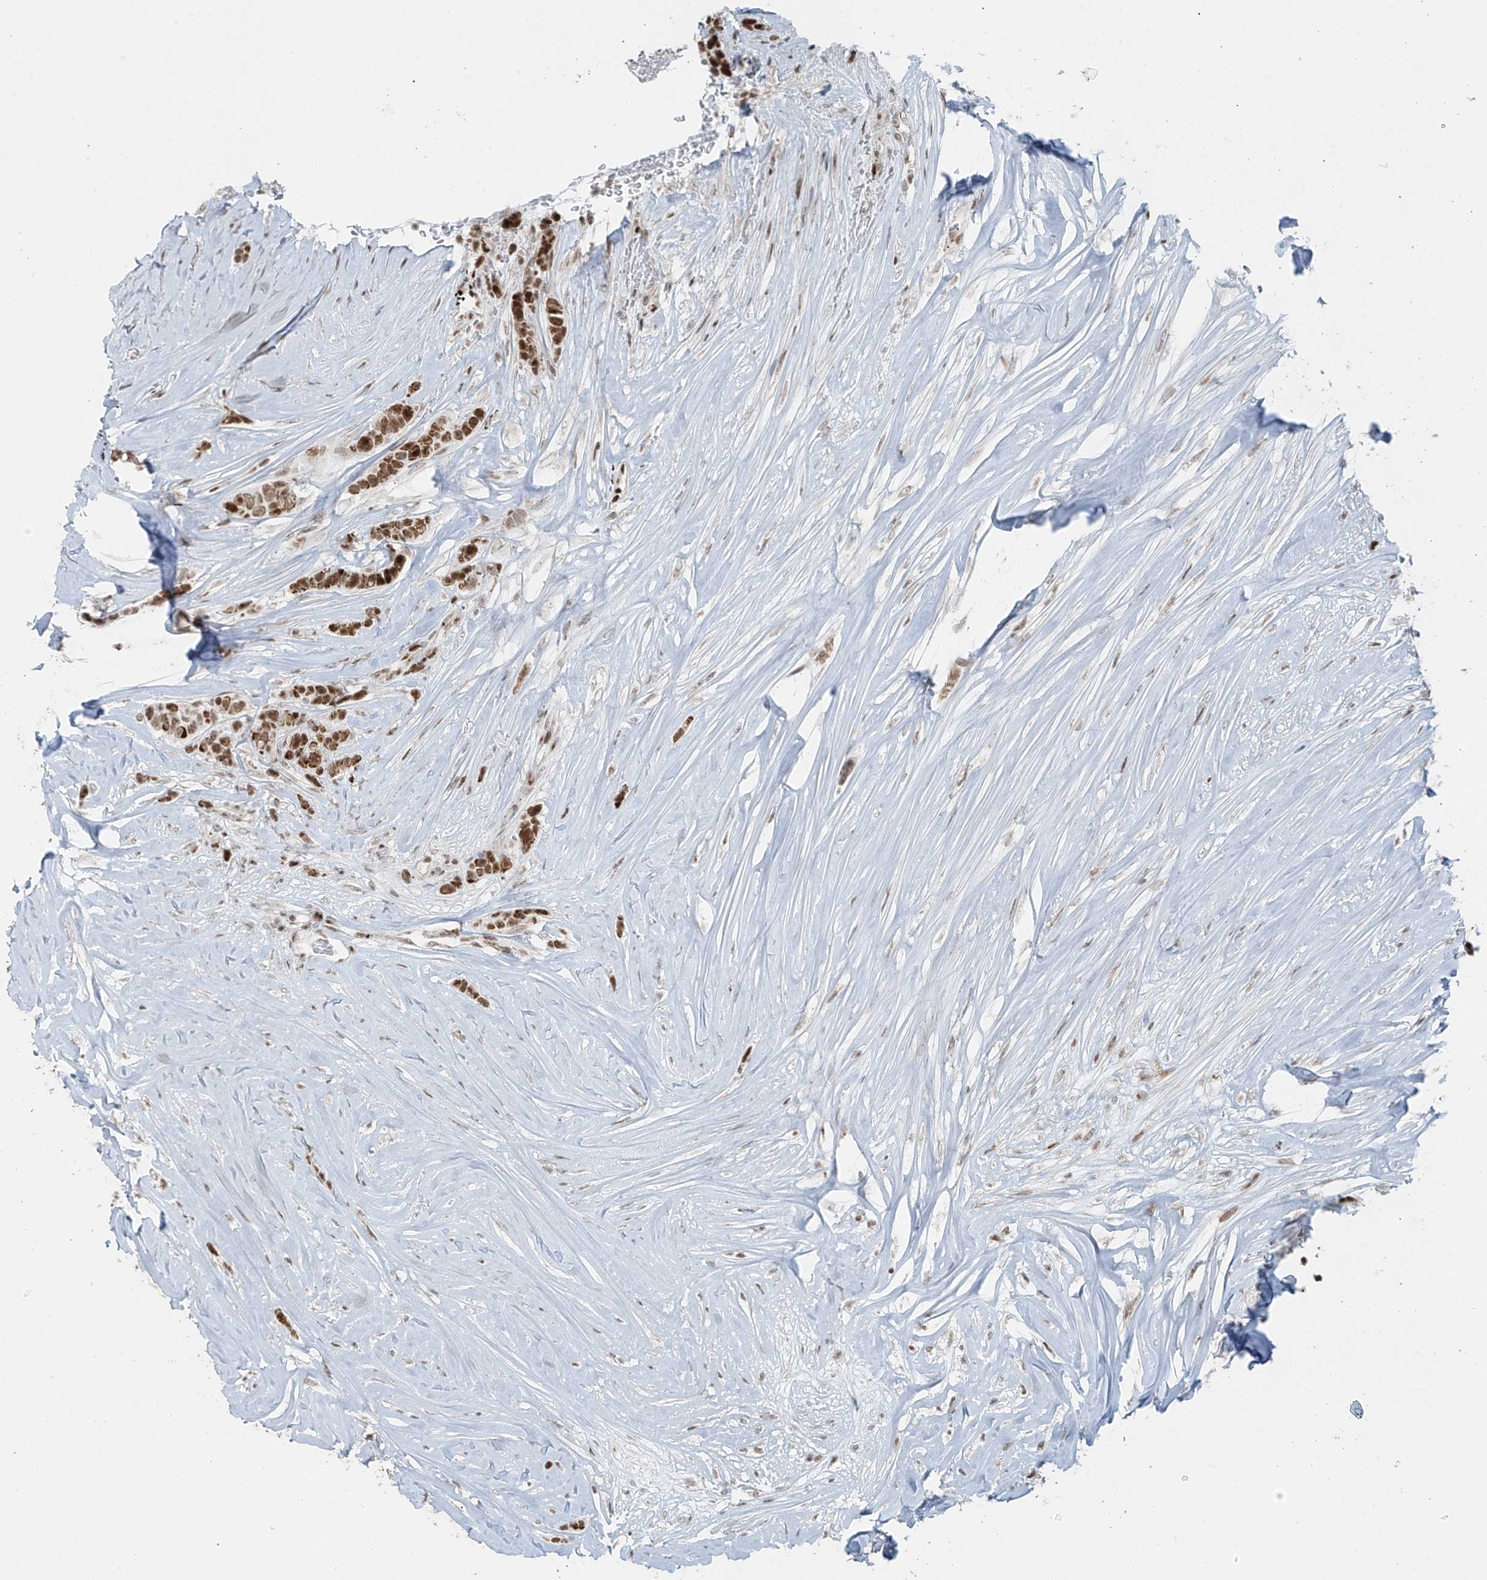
{"staining": {"intensity": "strong", "quantity": ">75%", "location": "cytoplasmic/membranous,nuclear"}, "tissue": "breast cancer", "cell_type": "Tumor cells", "image_type": "cancer", "snomed": [{"axis": "morphology", "description": "Lobular carcinoma"}, {"axis": "topography", "description": "Breast"}], "caption": "Breast cancer (lobular carcinoma) tissue displays strong cytoplasmic/membranous and nuclear positivity in approximately >75% of tumor cells, visualized by immunohistochemistry.", "gene": "WRNIP1", "patient": {"sex": "female", "age": 51}}